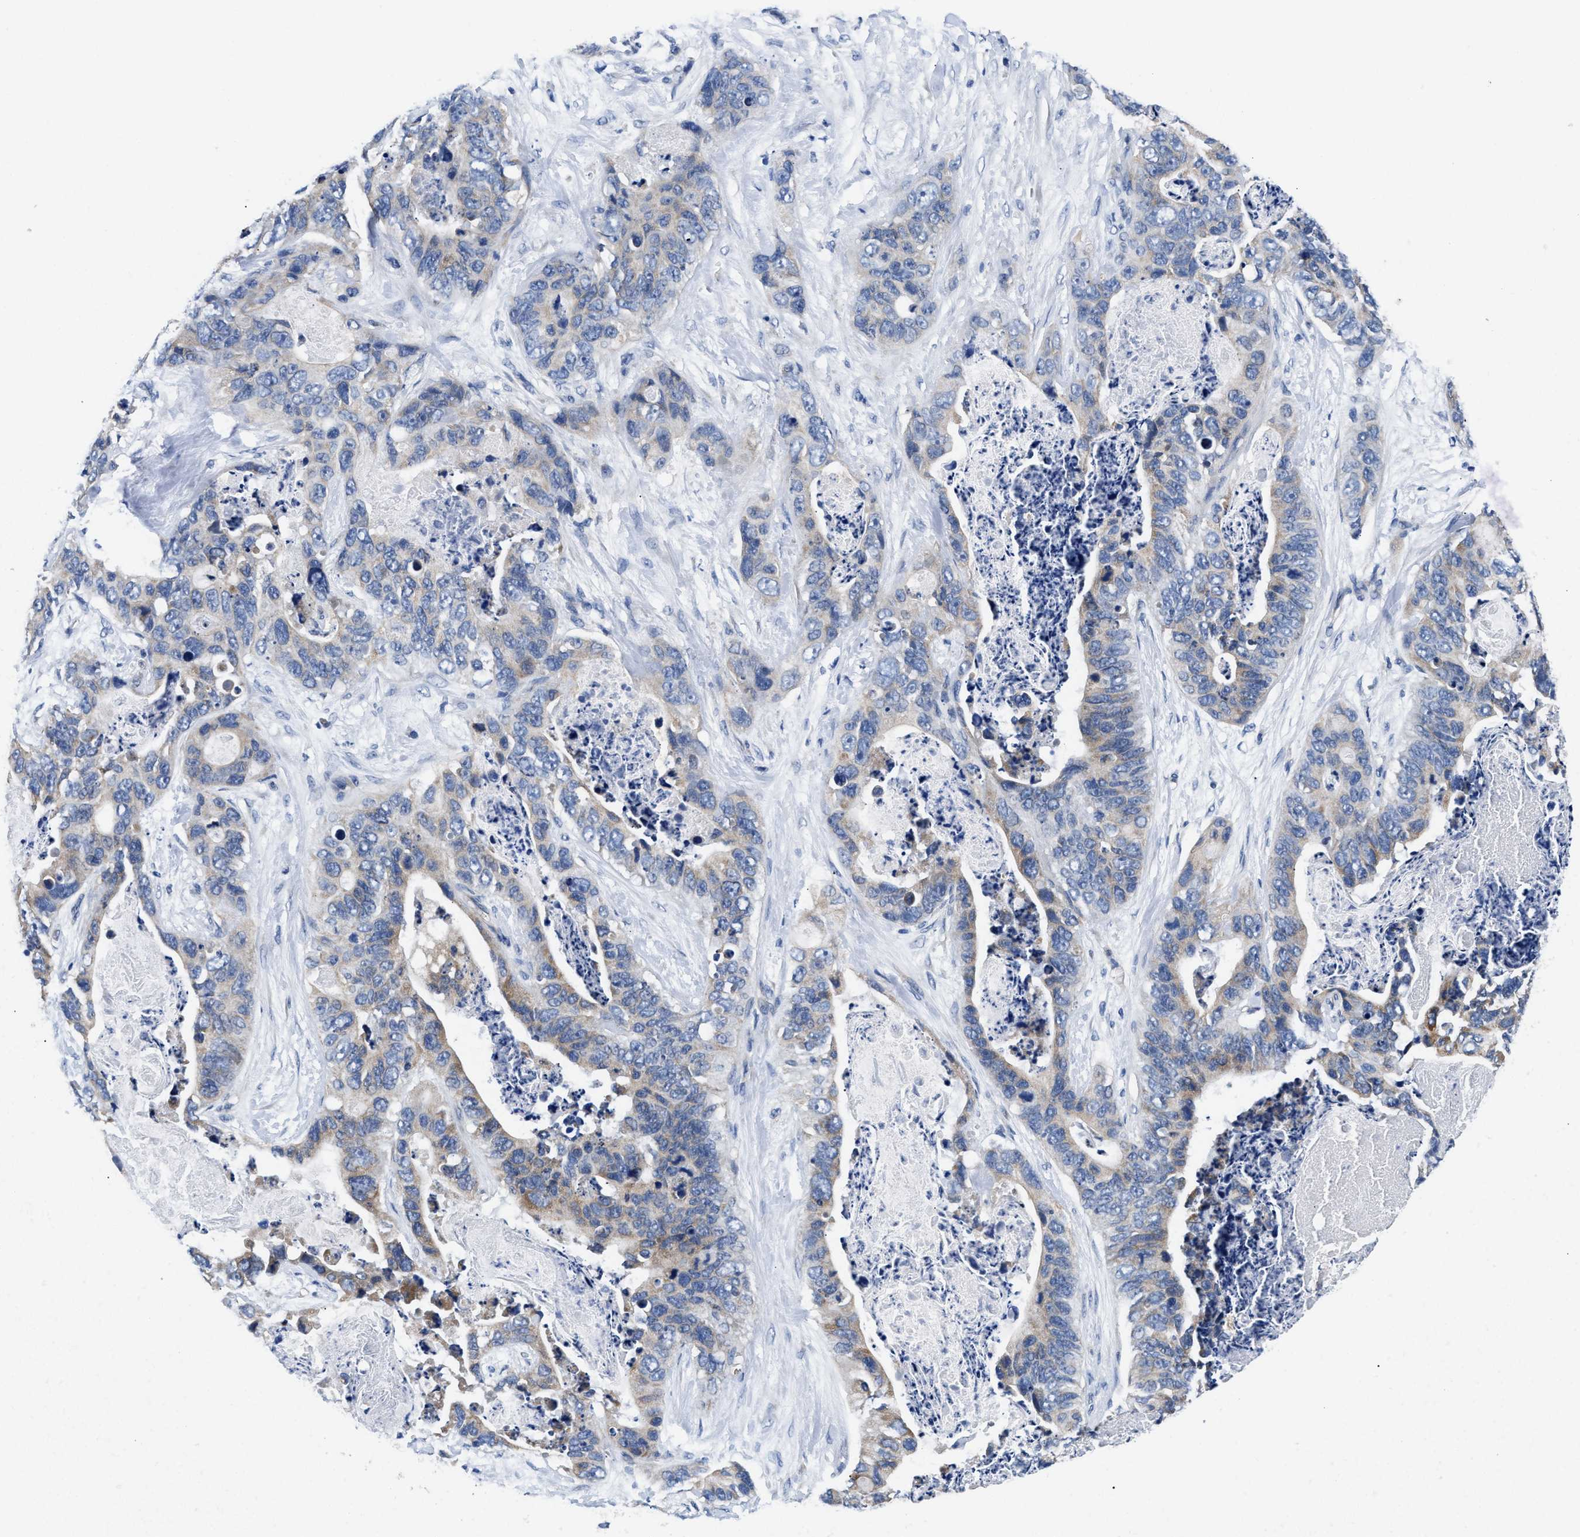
{"staining": {"intensity": "weak", "quantity": "<25%", "location": "cytoplasmic/membranous"}, "tissue": "stomach cancer", "cell_type": "Tumor cells", "image_type": "cancer", "snomed": [{"axis": "morphology", "description": "Adenocarcinoma, NOS"}, {"axis": "topography", "description": "Stomach"}], "caption": "Immunohistochemical staining of human stomach adenocarcinoma shows no significant positivity in tumor cells.", "gene": "RINT1", "patient": {"sex": "female", "age": 89}}